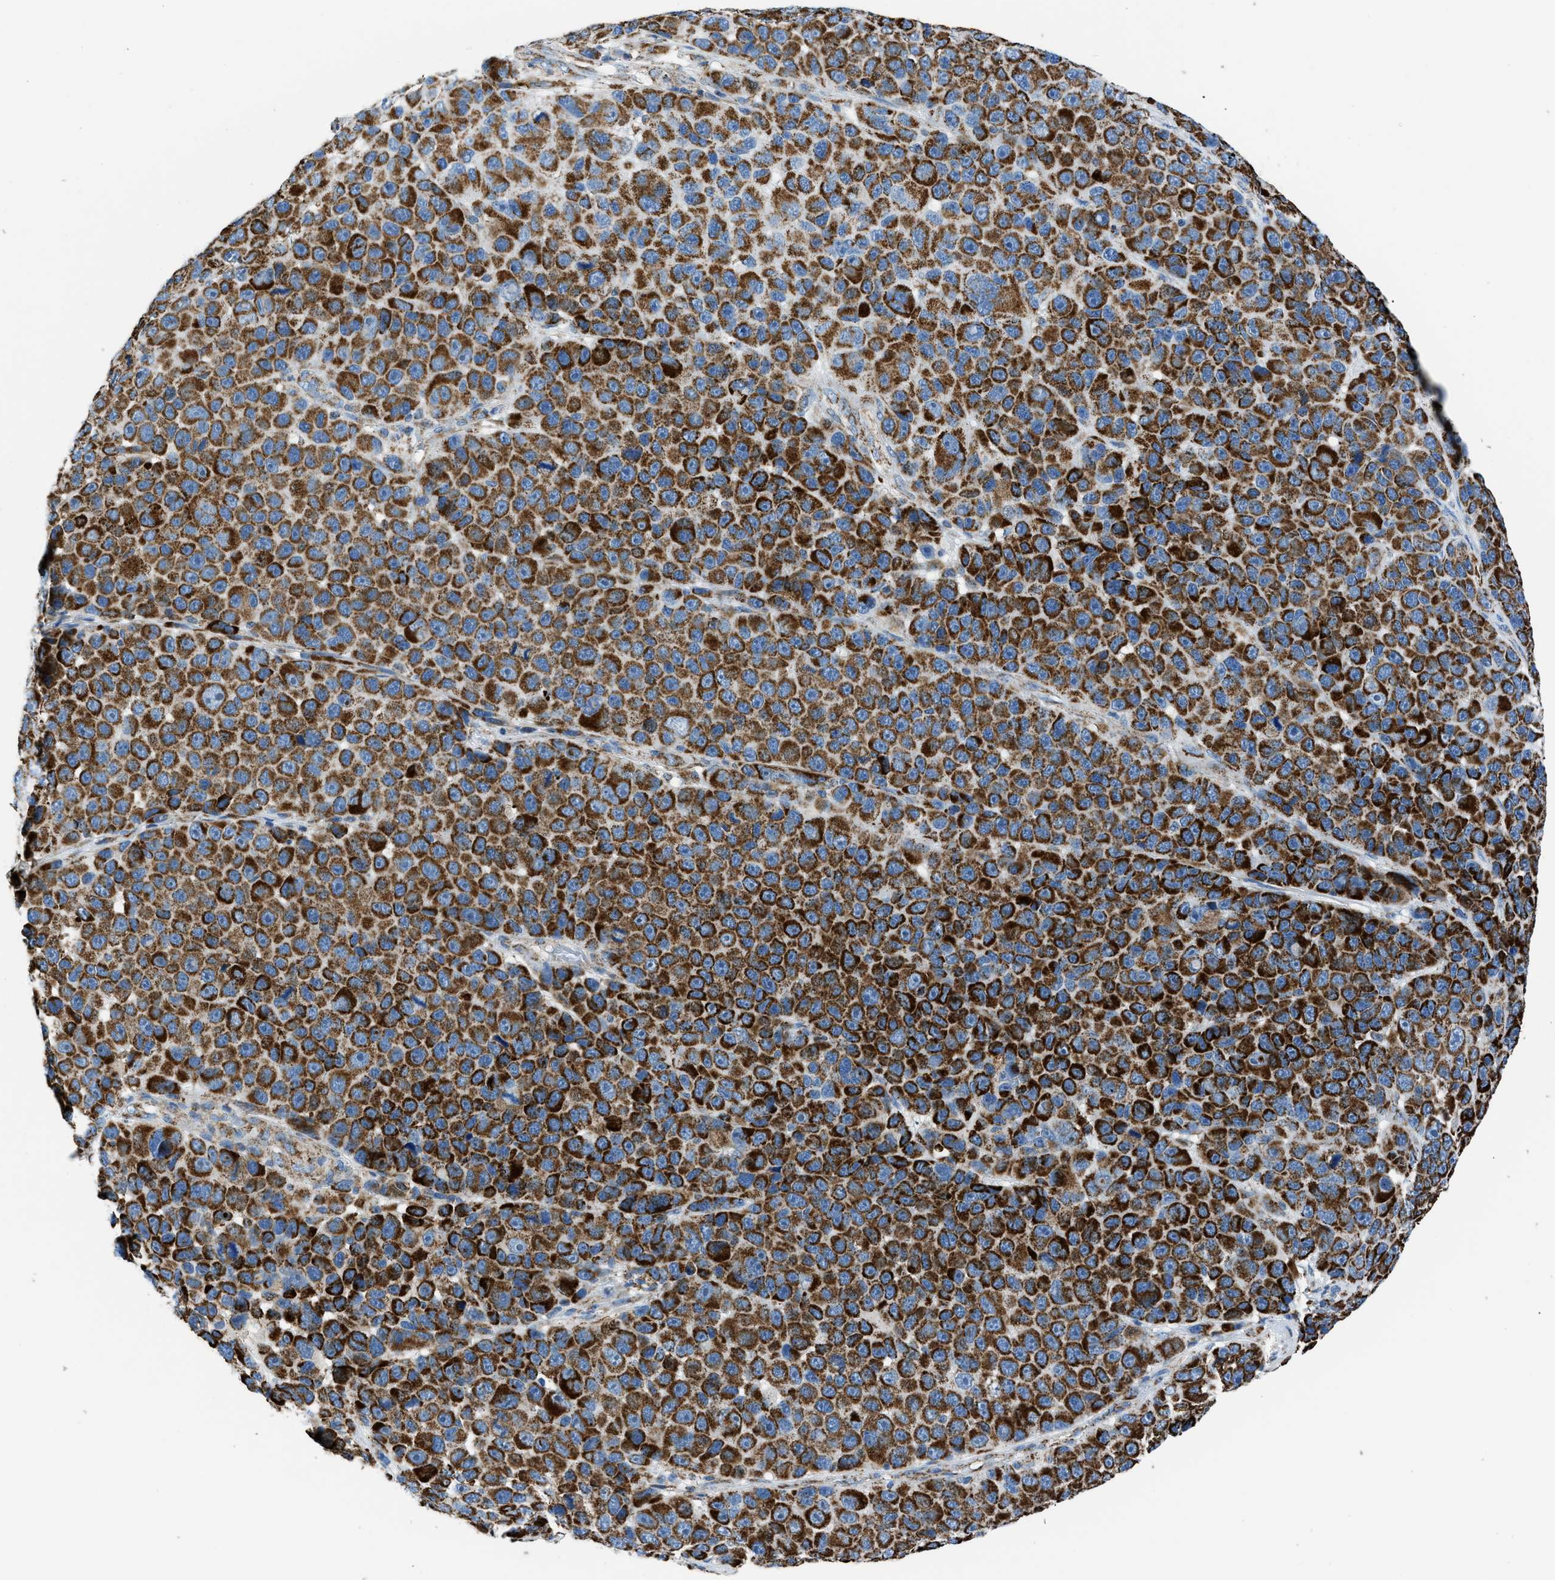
{"staining": {"intensity": "strong", "quantity": ">75%", "location": "cytoplasmic/membranous"}, "tissue": "melanoma", "cell_type": "Tumor cells", "image_type": "cancer", "snomed": [{"axis": "morphology", "description": "Malignant melanoma, NOS"}, {"axis": "topography", "description": "Skin"}], "caption": "Immunohistochemical staining of melanoma shows high levels of strong cytoplasmic/membranous protein expression in approximately >75% of tumor cells. (DAB IHC with brightfield microscopy, high magnification).", "gene": "PHB2", "patient": {"sex": "male", "age": 53}}